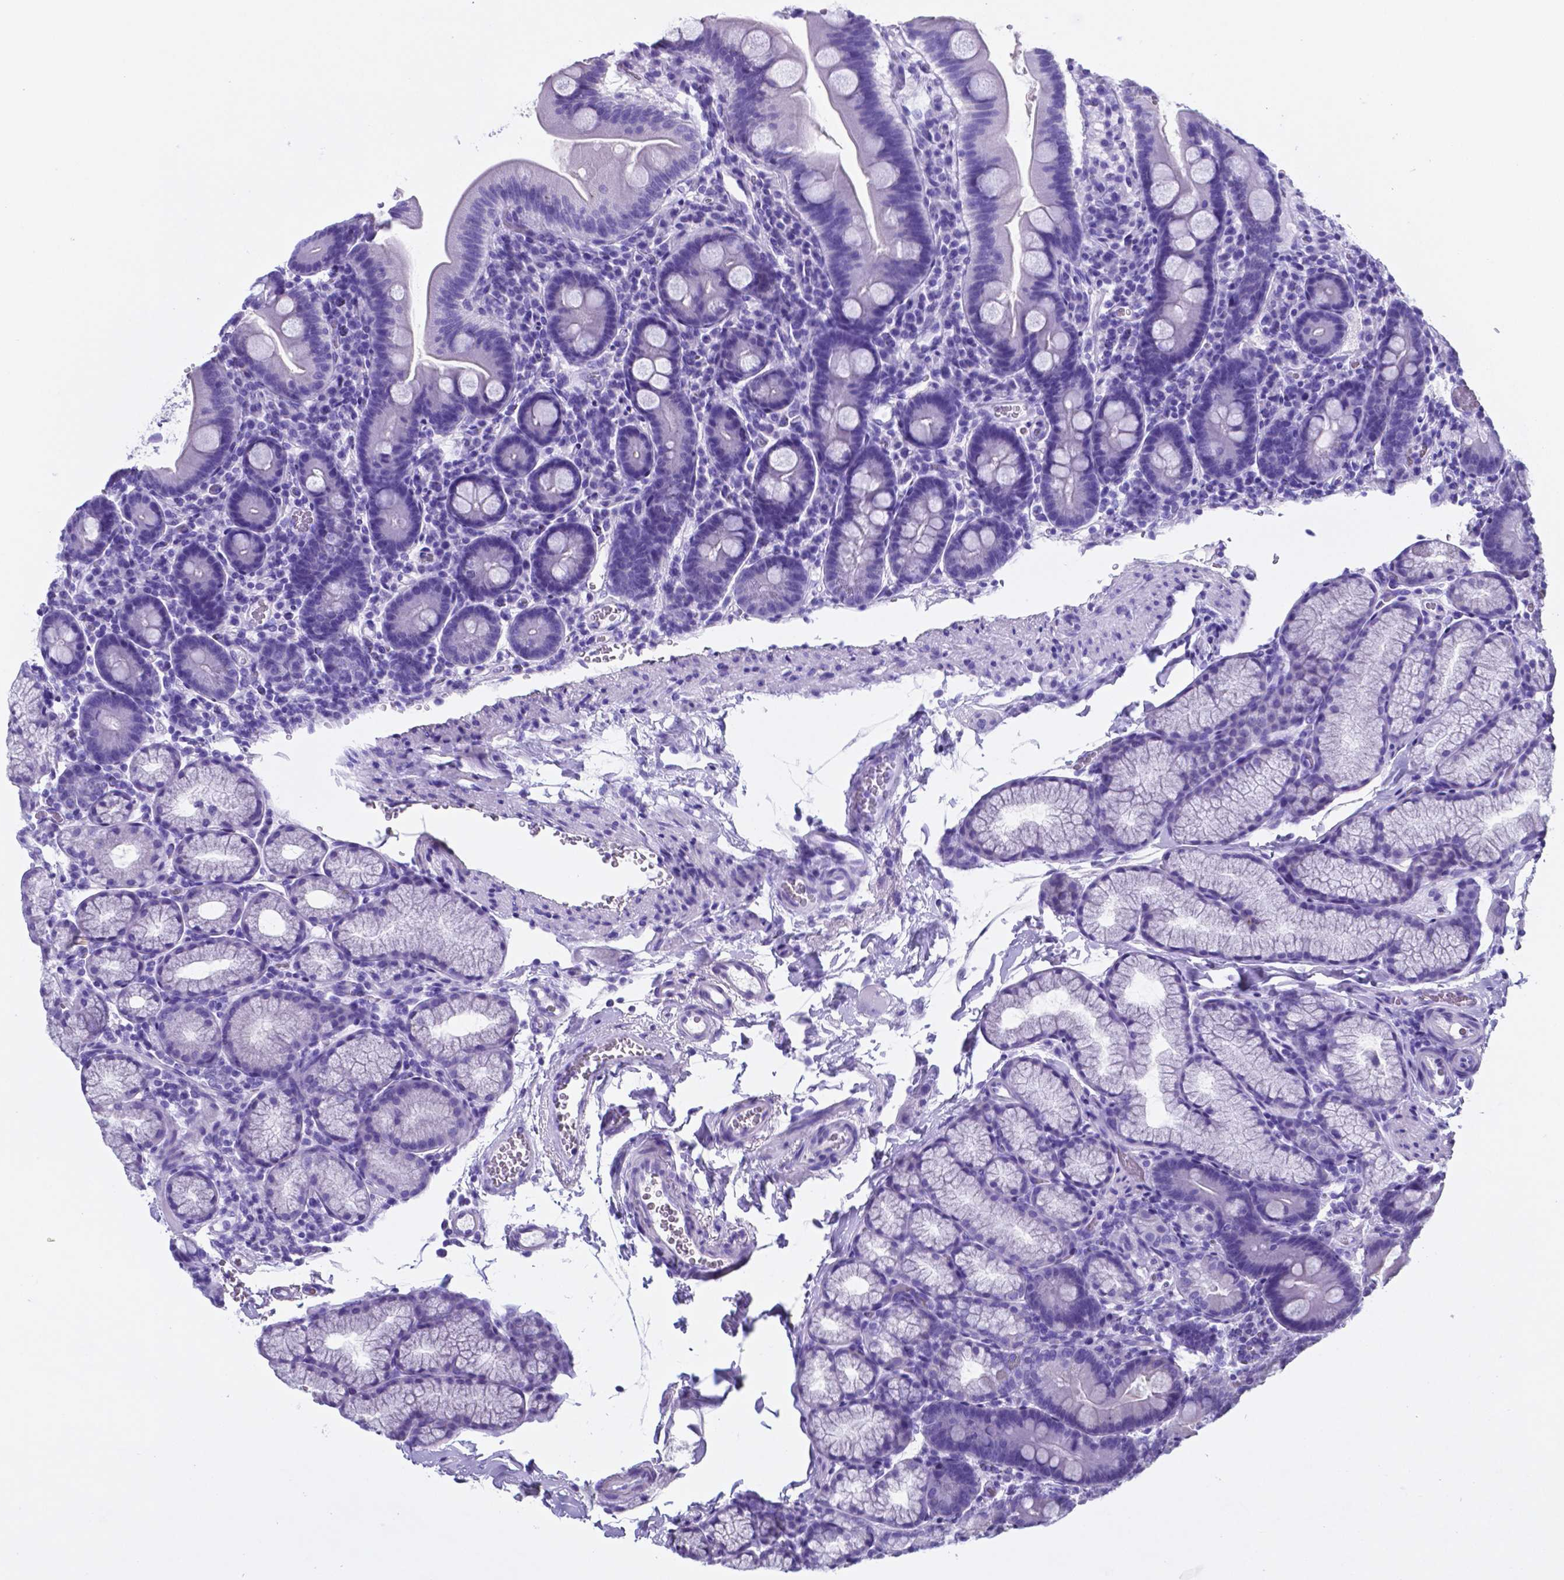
{"staining": {"intensity": "negative", "quantity": "none", "location": "none"}, "tissue": "duodenum", "cell_type": "Glandular cells", "image_type": "normal", "snomed": [{"axis": "morphology", "description": "Normal tissue, NOS"}, {"axis": "topography", "description": "Duodenum"}], "caption": "There is no significant expression in glandular cells of duodenum. Brightfield microscopy of immunohistochemistry stained with DAB (brown) and hematoxylin (blue), captured at high magnification.", "gene": "DNAAF8", "patient": {"sex": "male", "age": 59}}